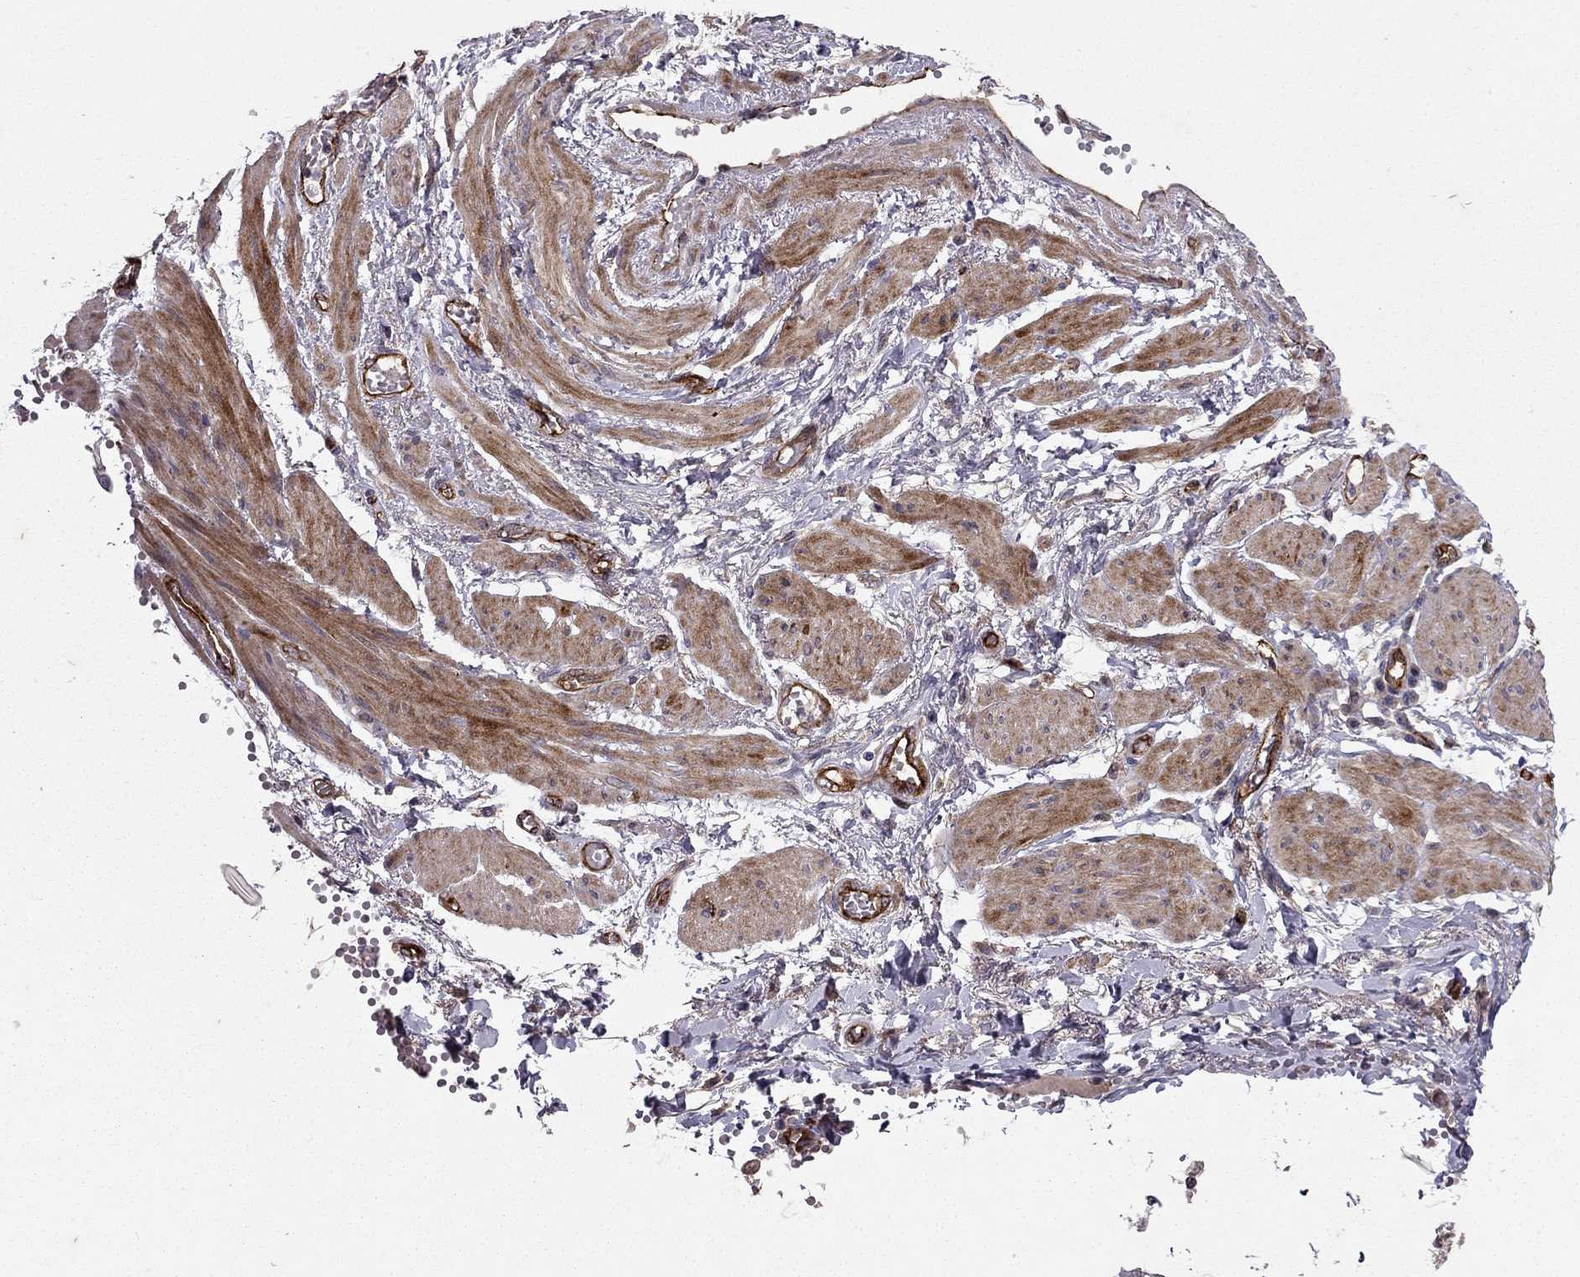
{"staining": {"intensity": "negative", "quantity": "none", "location": "none"}, "tissue": "ovarian cancer", "cell_type": "Tumor cells", "image_type": "cancer", "snomed": [{"axis": "morphology", "description": "Cystadenocarcinoma, serous, NOS"}, {"axis": "topography", "description": "Ovary"}], "caption": "DAB (3,3'-diaminobenzidine) immunohistochemical staining of human ovarian serous cystadenocarcinoma displays no significant expression in tumor cells. Brightfield microscopy of IHC stained with DAB (brown) and hematoxylin (blue), captured at high magnification.", "gene": "RASIP1", "patient": {"sex": "female", "age": 67}}